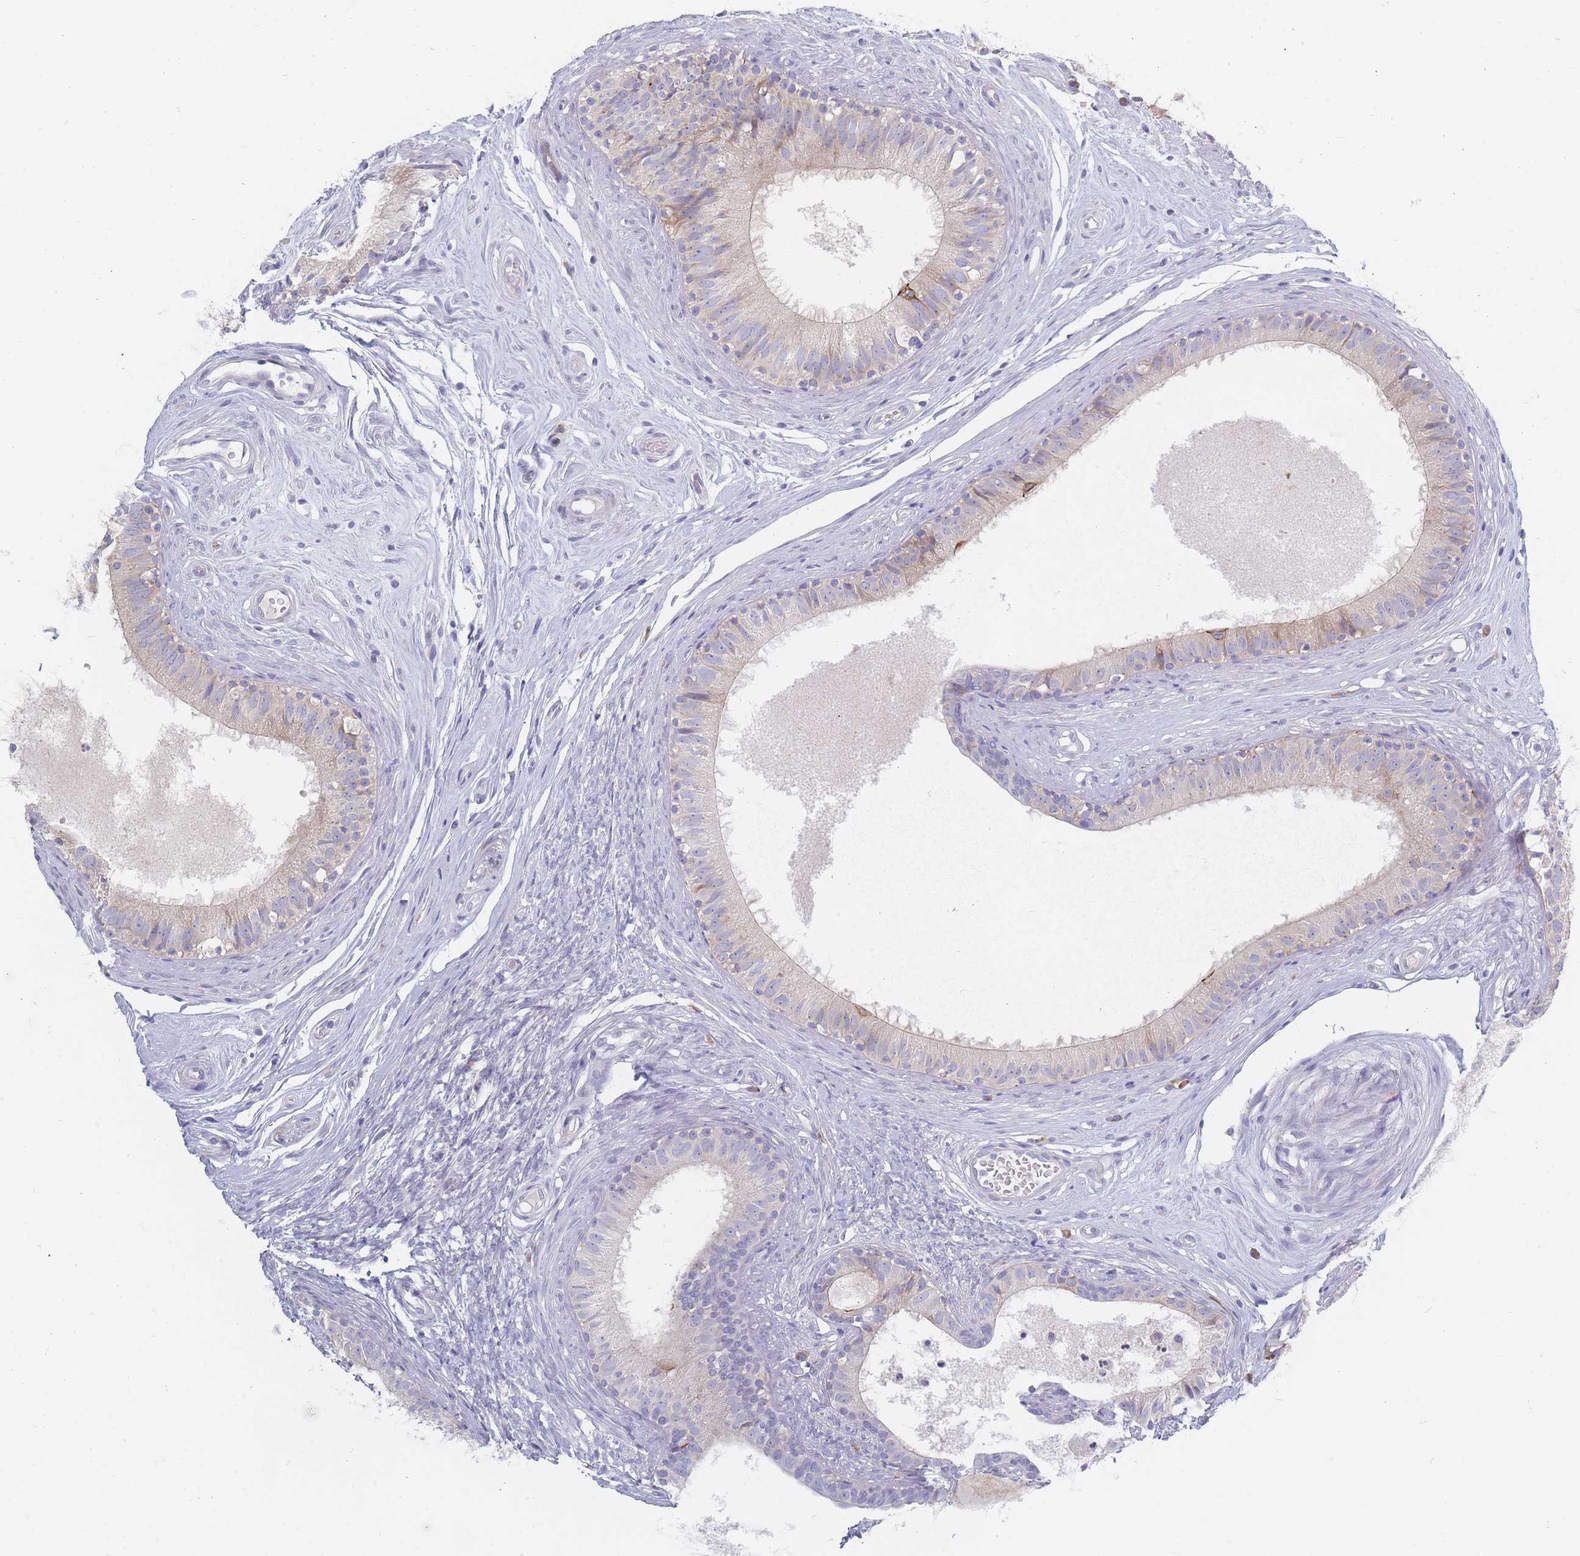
{"staining": {"intensity": "moderate", "quantity": "<25%", "location": "cytoplasmic/membranous"}, "tissue": "epididymis", "cell_type": "Glandular cells", "image_type": "normal", "snomed": [{"axis": "morphology", "description": "Normal tissue, NOS"}, {"axis": "topography", "description": "Epididymis"}], "caption": "DAB immunohistochemical staining of unremarkable epididymis shows moderate cytoplasmic/membranous protein positivity in about <25% of glandular cells.", "gene": "SPATS1", "patient": {"sex": "male", "age": 74}}